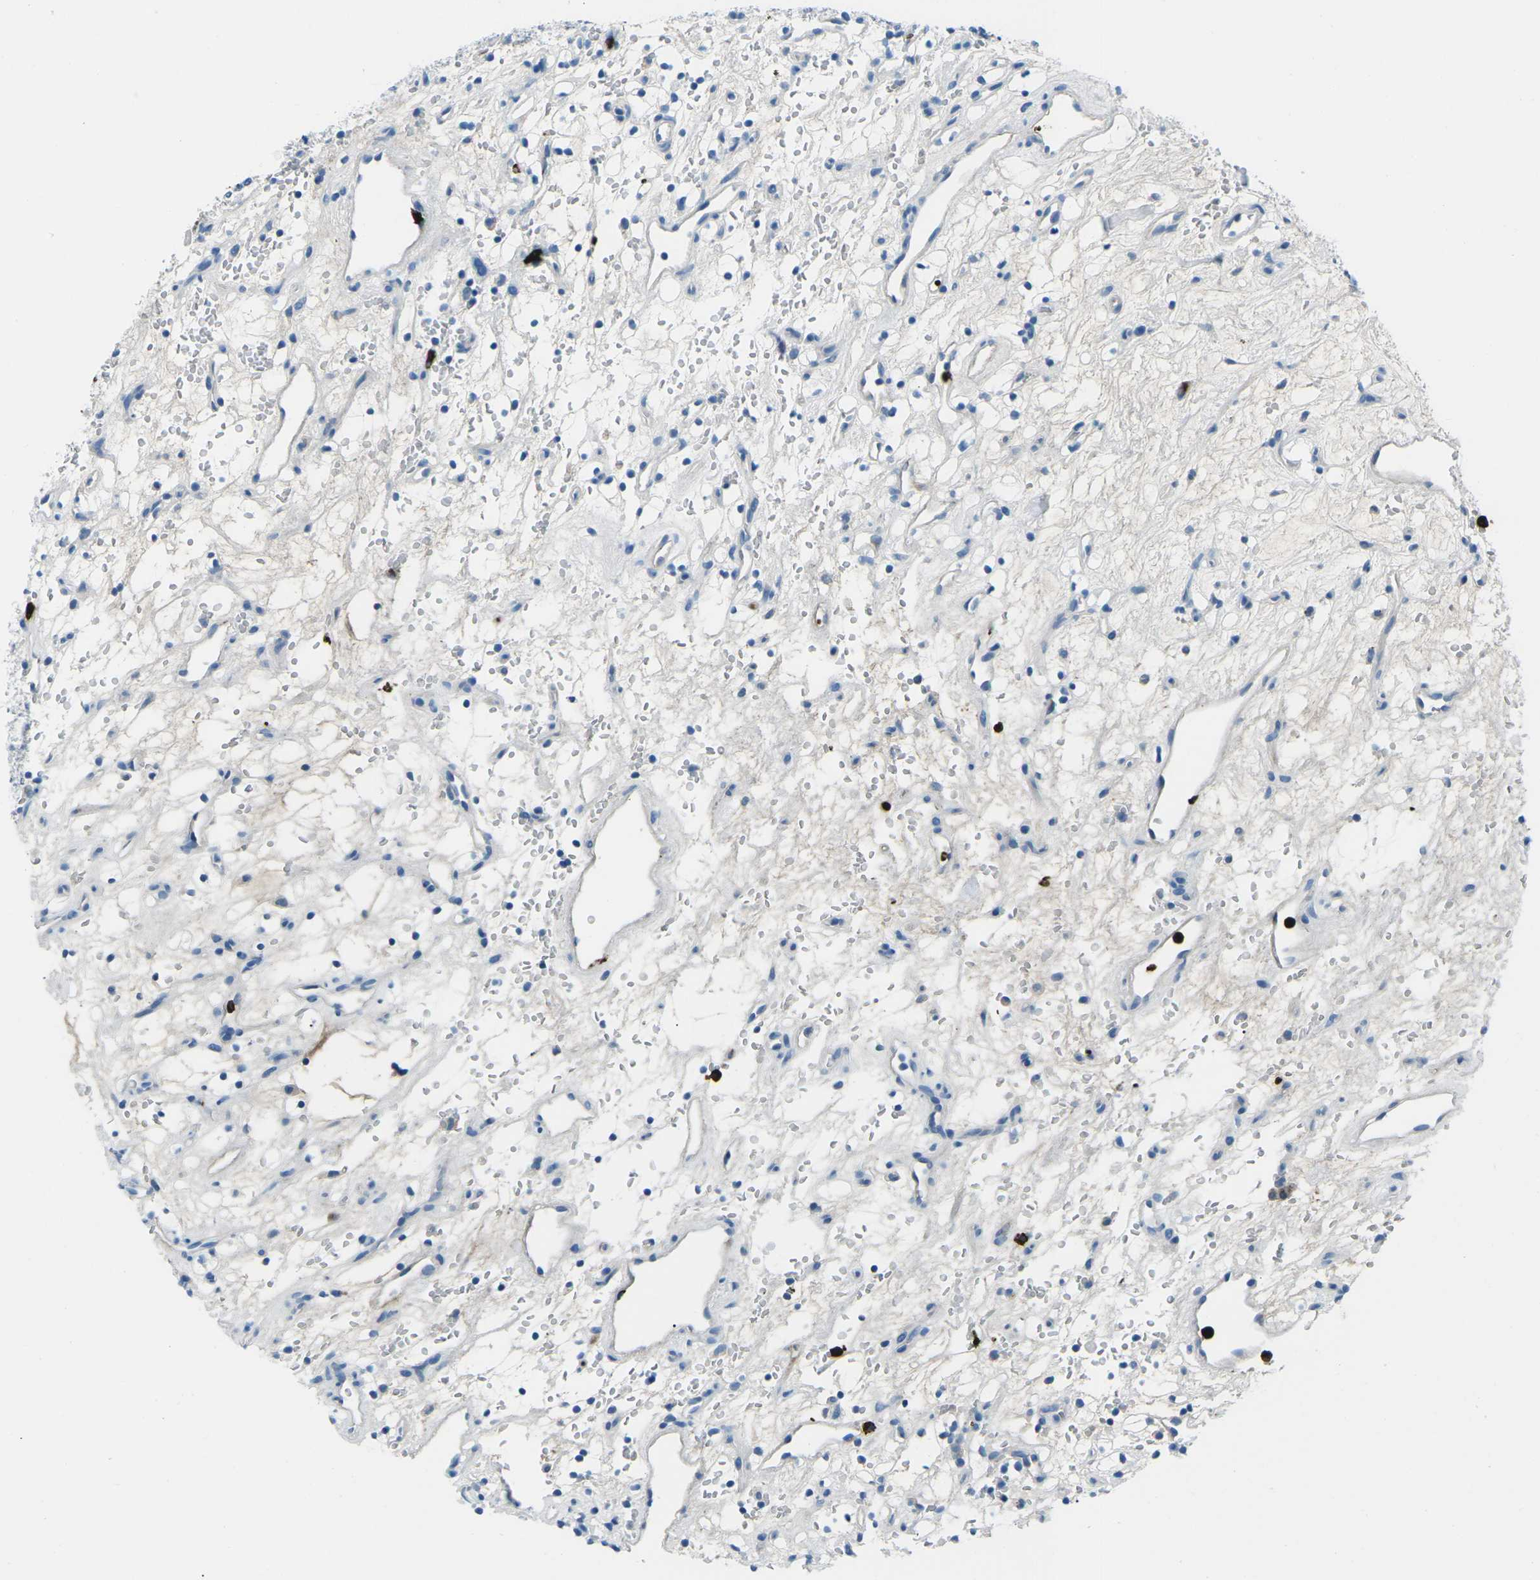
{"staining": {"intensity": "negative", "quantity": "none", "location": "none"}, "tissue": "renal cancer", "cell_type": "Tumor cells", "image_type": "cancer", "snomed": [{"axis": "morphology", "description": "Adenocarcinoma, NOS"}, {"axis": "topography", "description": "Kidney"}], "caption": "A high-resolution histopathology image shows immunohistochemistry staining of renal cancer, which reveals no significant positivity in tumor cells.", "gene": "FCN1", "patient": {"sex": "female", "age": 60}}